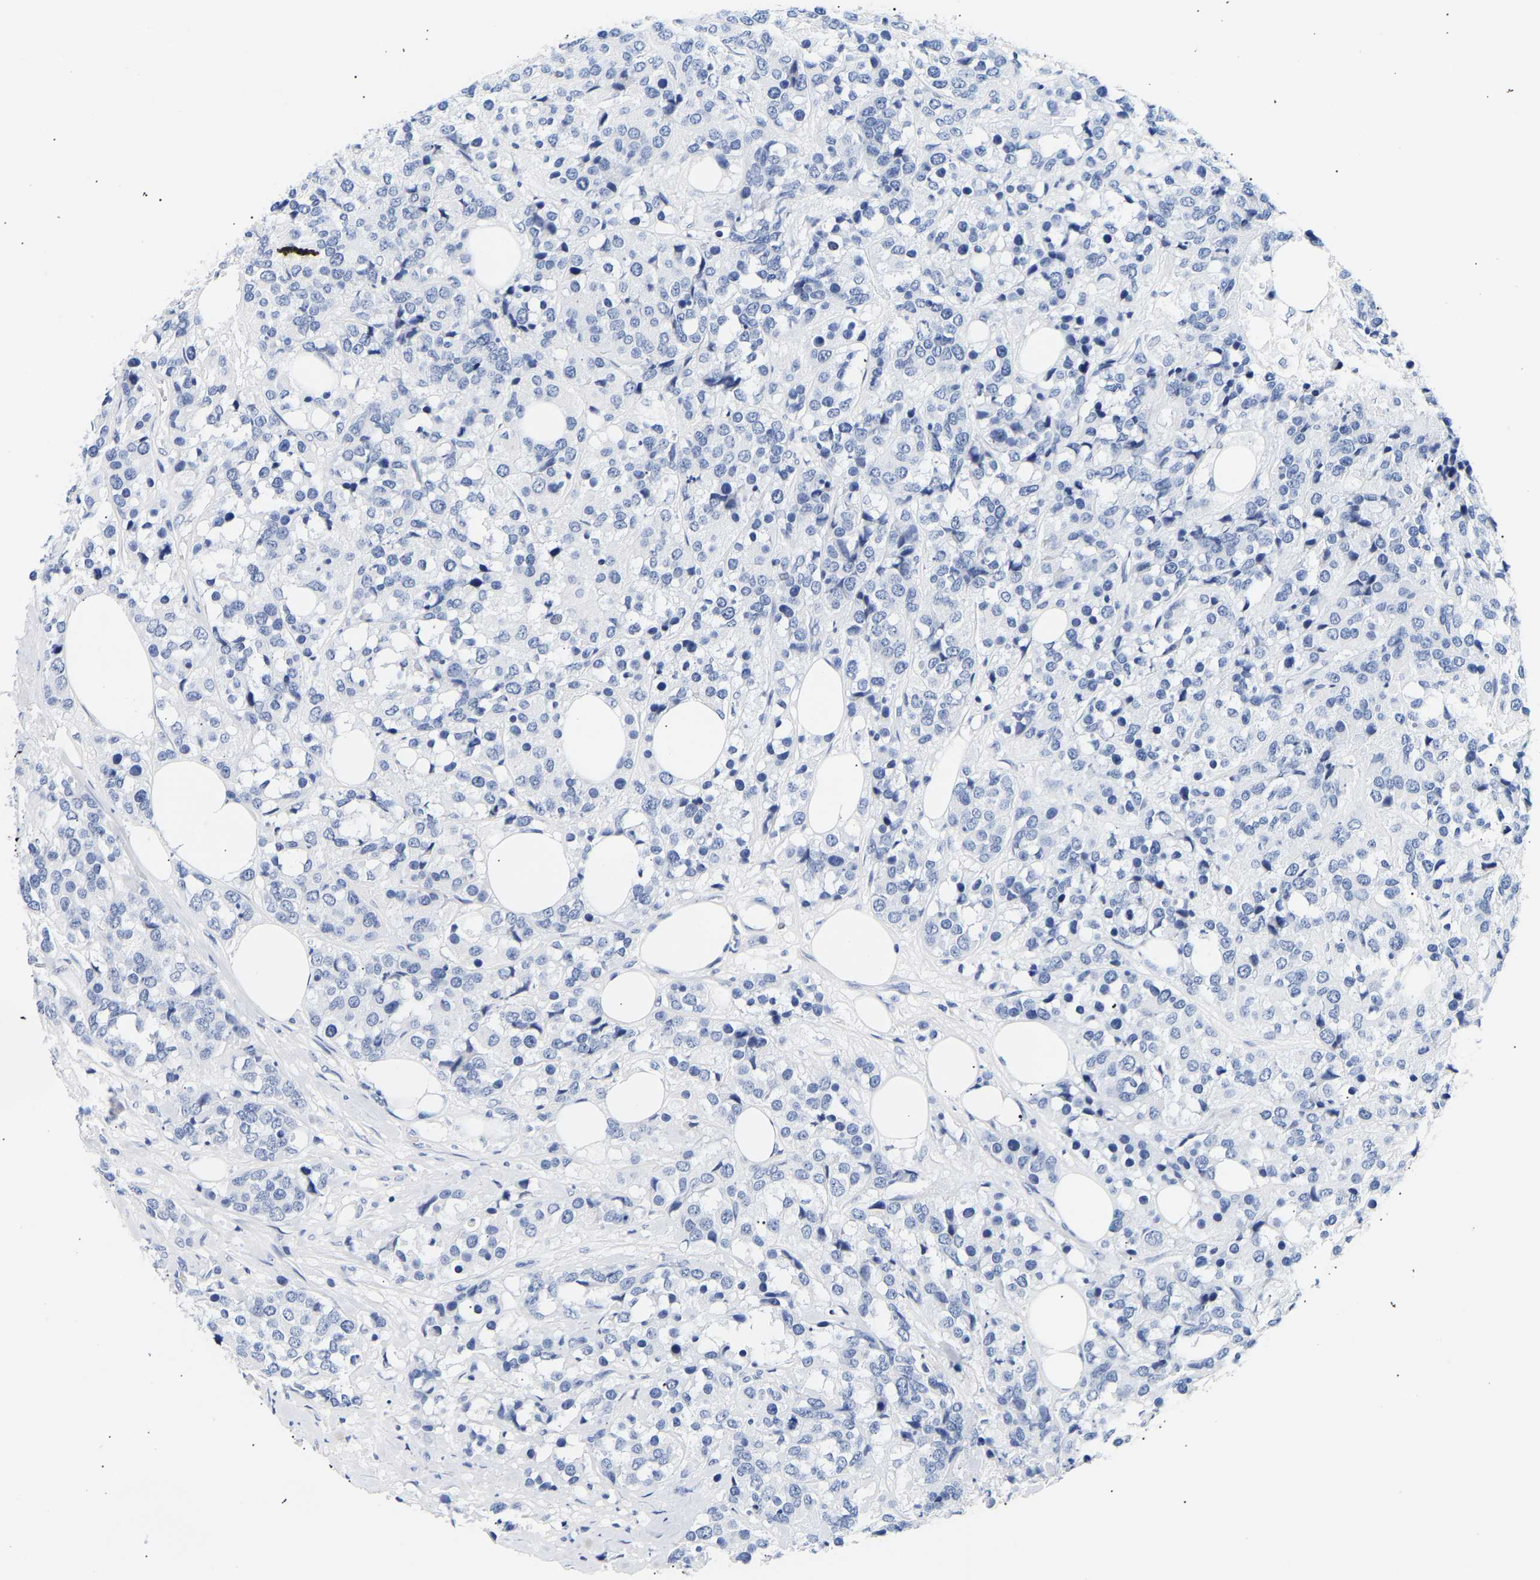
{"staining": {"intensity": "negative", "quantity": "none", "location": "none"}, "tissue": "breast cancer", "cell_type": "Tumor cells", "image_type": "cancer", "snomed": [{"axis": "morphology", "description": "Lobular carcinoma"}, {"axis": "topography", "description": "Breast"}], "caption": "Immunohistochemistry (IHC) micrograph of neoplastic tissue: human lobular carcinoma (breast) stained with DAB (3,3'-diaminobenzidine) shows no significant protein expression in tumor cells.", "gene": "SPINK2", "patient": {"sex": "female", "age": 59}}